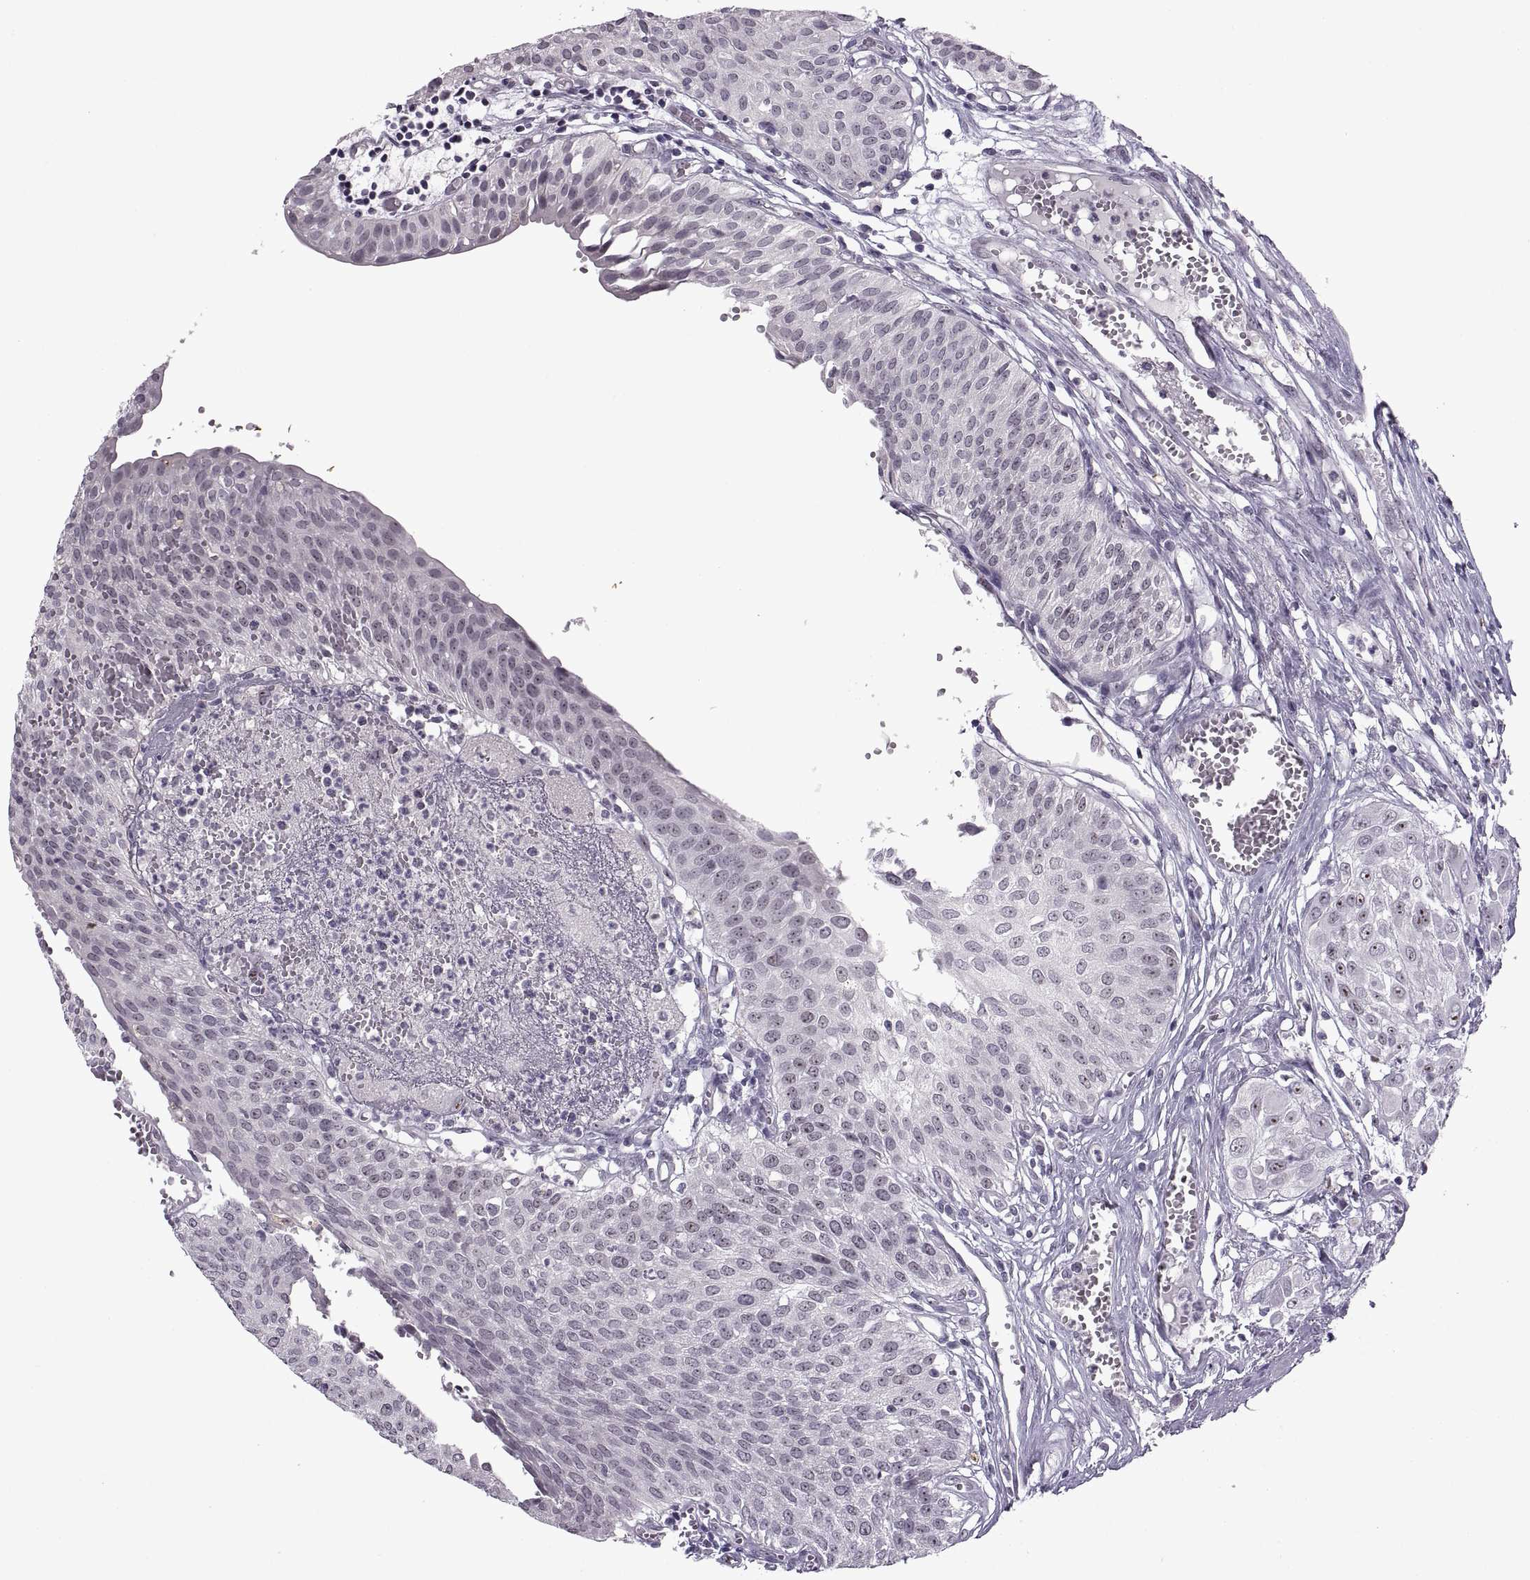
{"staining": {"intensity": "strong", "quantity": "<25%", "location": "nuclear"}, "tissue": "urothelial cancer", "cell_type": "Tumor cells", "image_type": "cancer", "snomed": [{"axis": "morphology", "description": "Urothelial carcinoma, High grade"}, {"axis": "topography", "description": "Urinary bladder"}], "caption": "Tumor cells demonstrate medium levels of strong nuclear staining in approximately <25% of cells in human urothelial cancer.", "gene": "SINHCAF", "patient": {"sex": "male", "age": 57}}